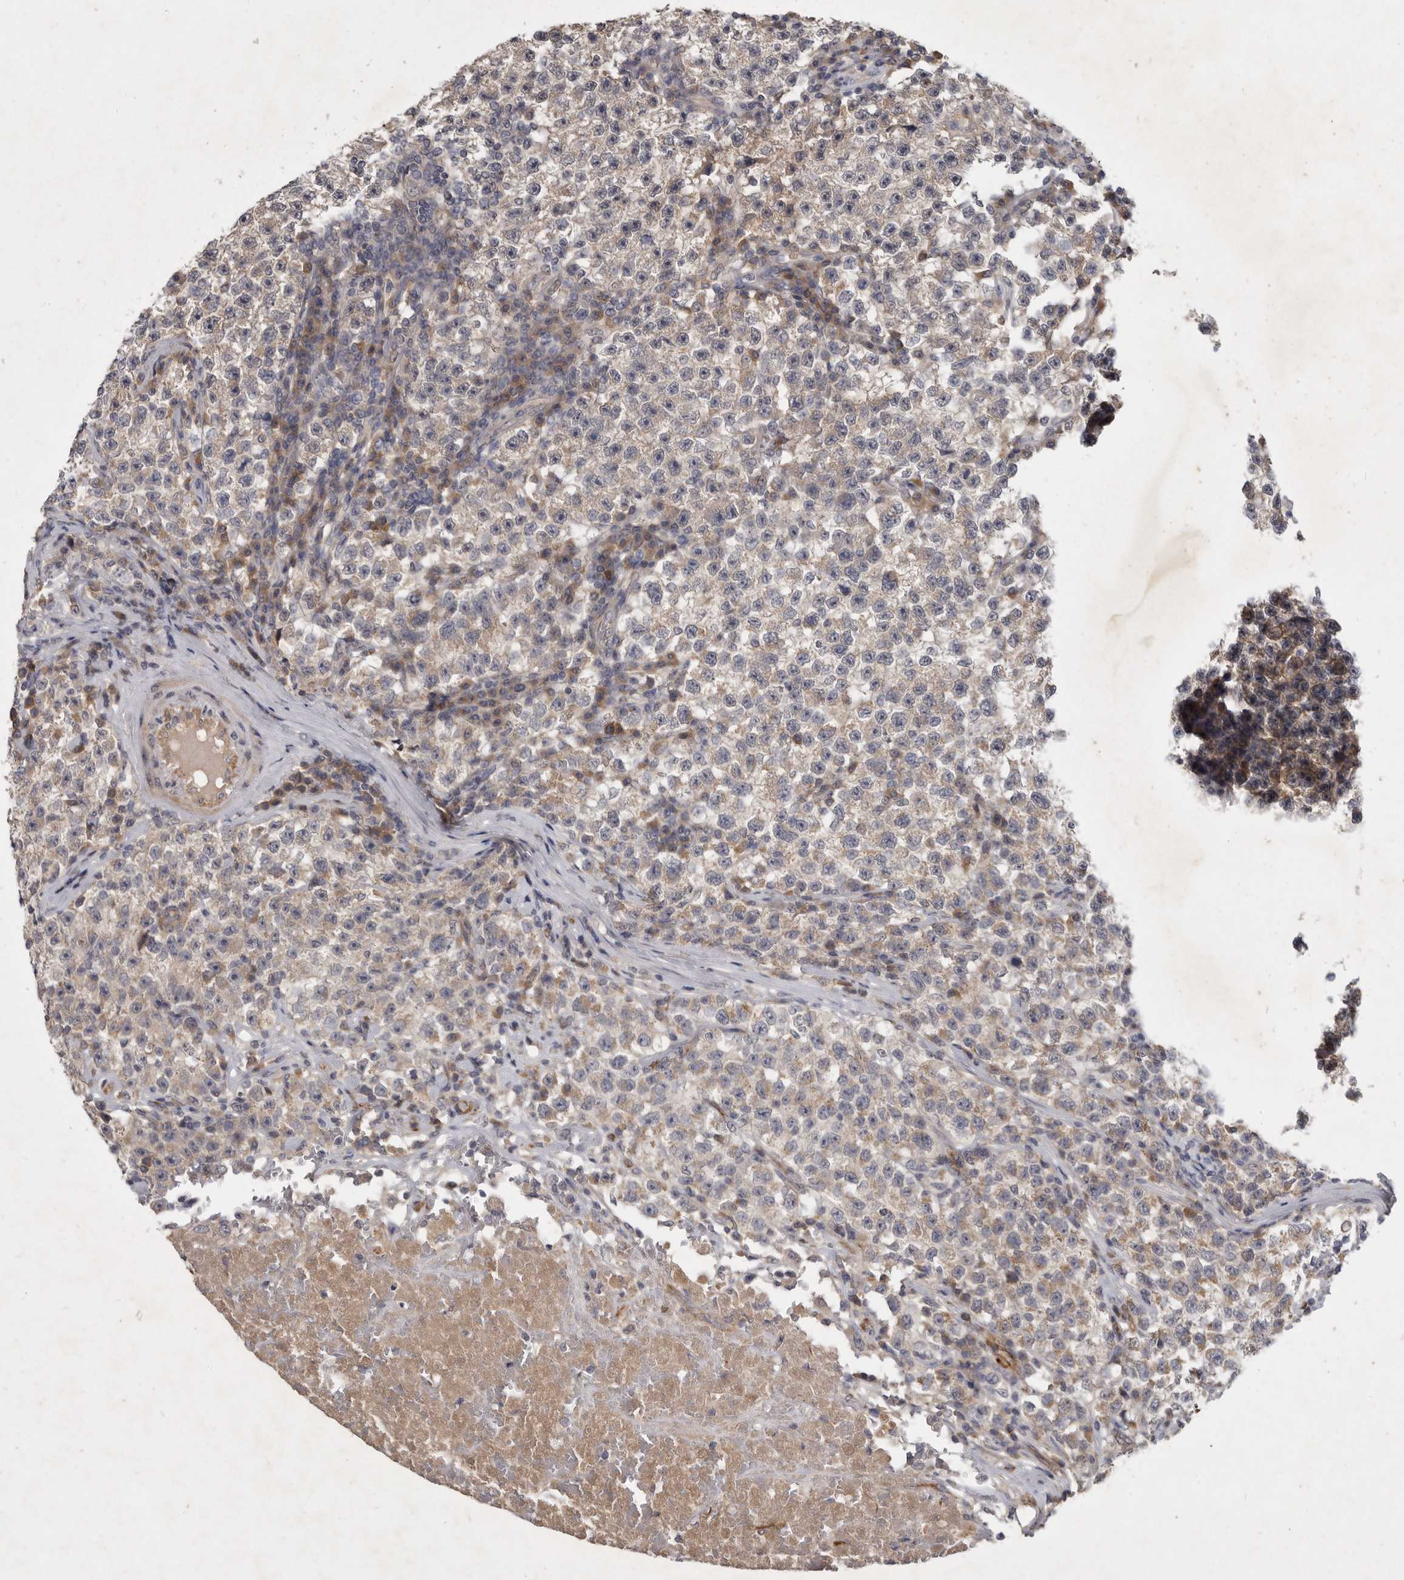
{"staining": {"intensity": "weak", "quantity": "<25%", "location": "cytoplasmic/membranous"}, "tissue": "testis cancer", "cell_type": "Tumor cells", "image_type": "cancer", "snomed": [{"axis": "morphology", "description": "Seminoma, NOS"}, {"axis": "topography", "description": "Testis"}], "caption": "This micrograph is of testis cancer (seminoma) stained with immunohistochemistry (IHC) to label a protein in brown with the nuclei are counter-stained blue. There is no expression in tumor cells.", "gene": "SLC22A1", "patient": {"sex": "male", "age": 22}}